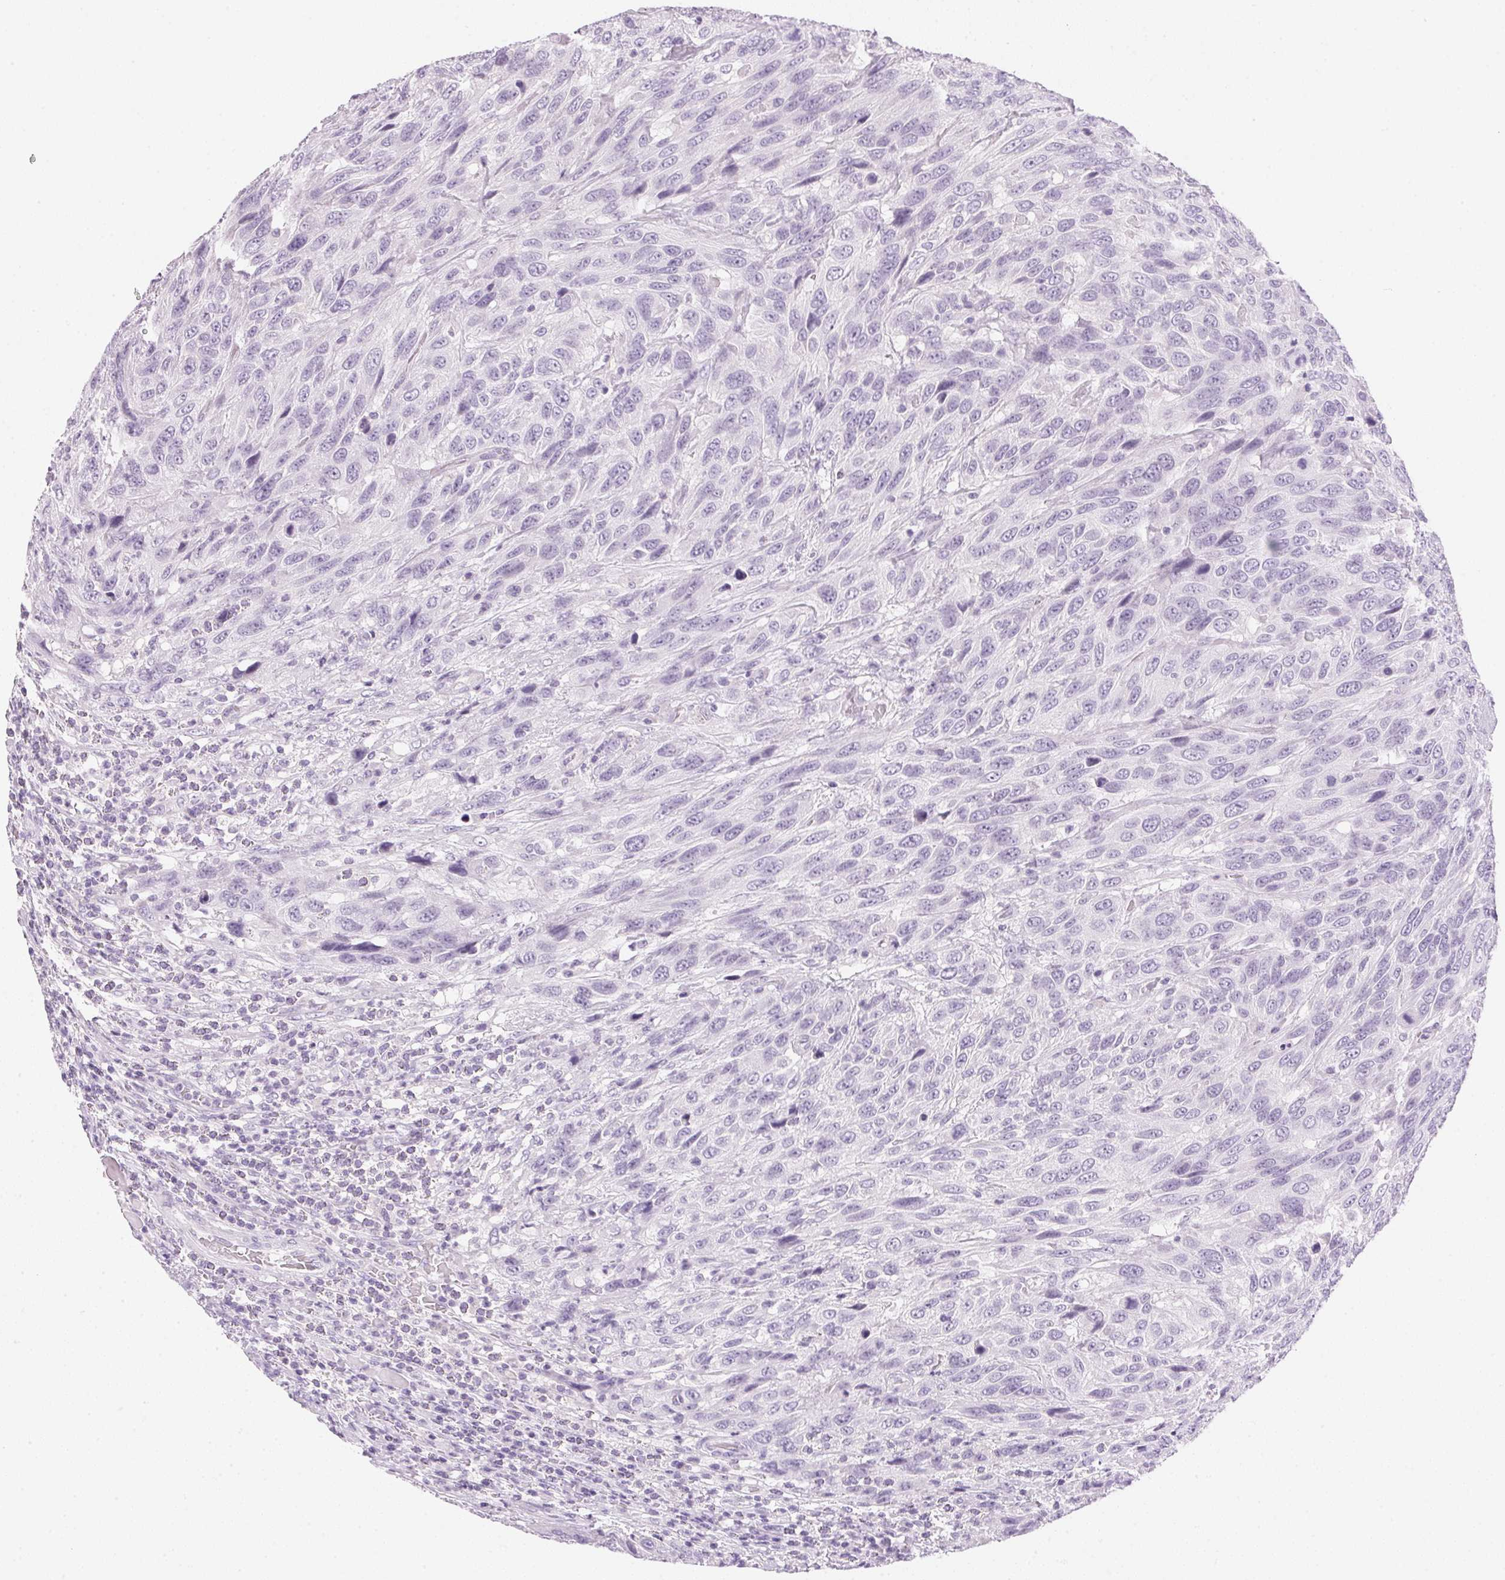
{"staining": {"intensity": "negative", "quantity": "none", "location": "none"}, "tissue": "urothelial cancer", "cell_type": "Tumor cells", "image_type": "cancer", "snomed": [{"axis": "morphology", "description": "Urothelial carcinoma, High grade"}, {"axis": "topography", "description": "Urinary bladder"}], "caption": "This is an immunohistochemistry (IHC) photomicrograph of high-grade urothelial carcinoma. There is no staining in tumor cells.", "gene": "IGFBP1", "patient": {"sex": "female", "age": 70}}